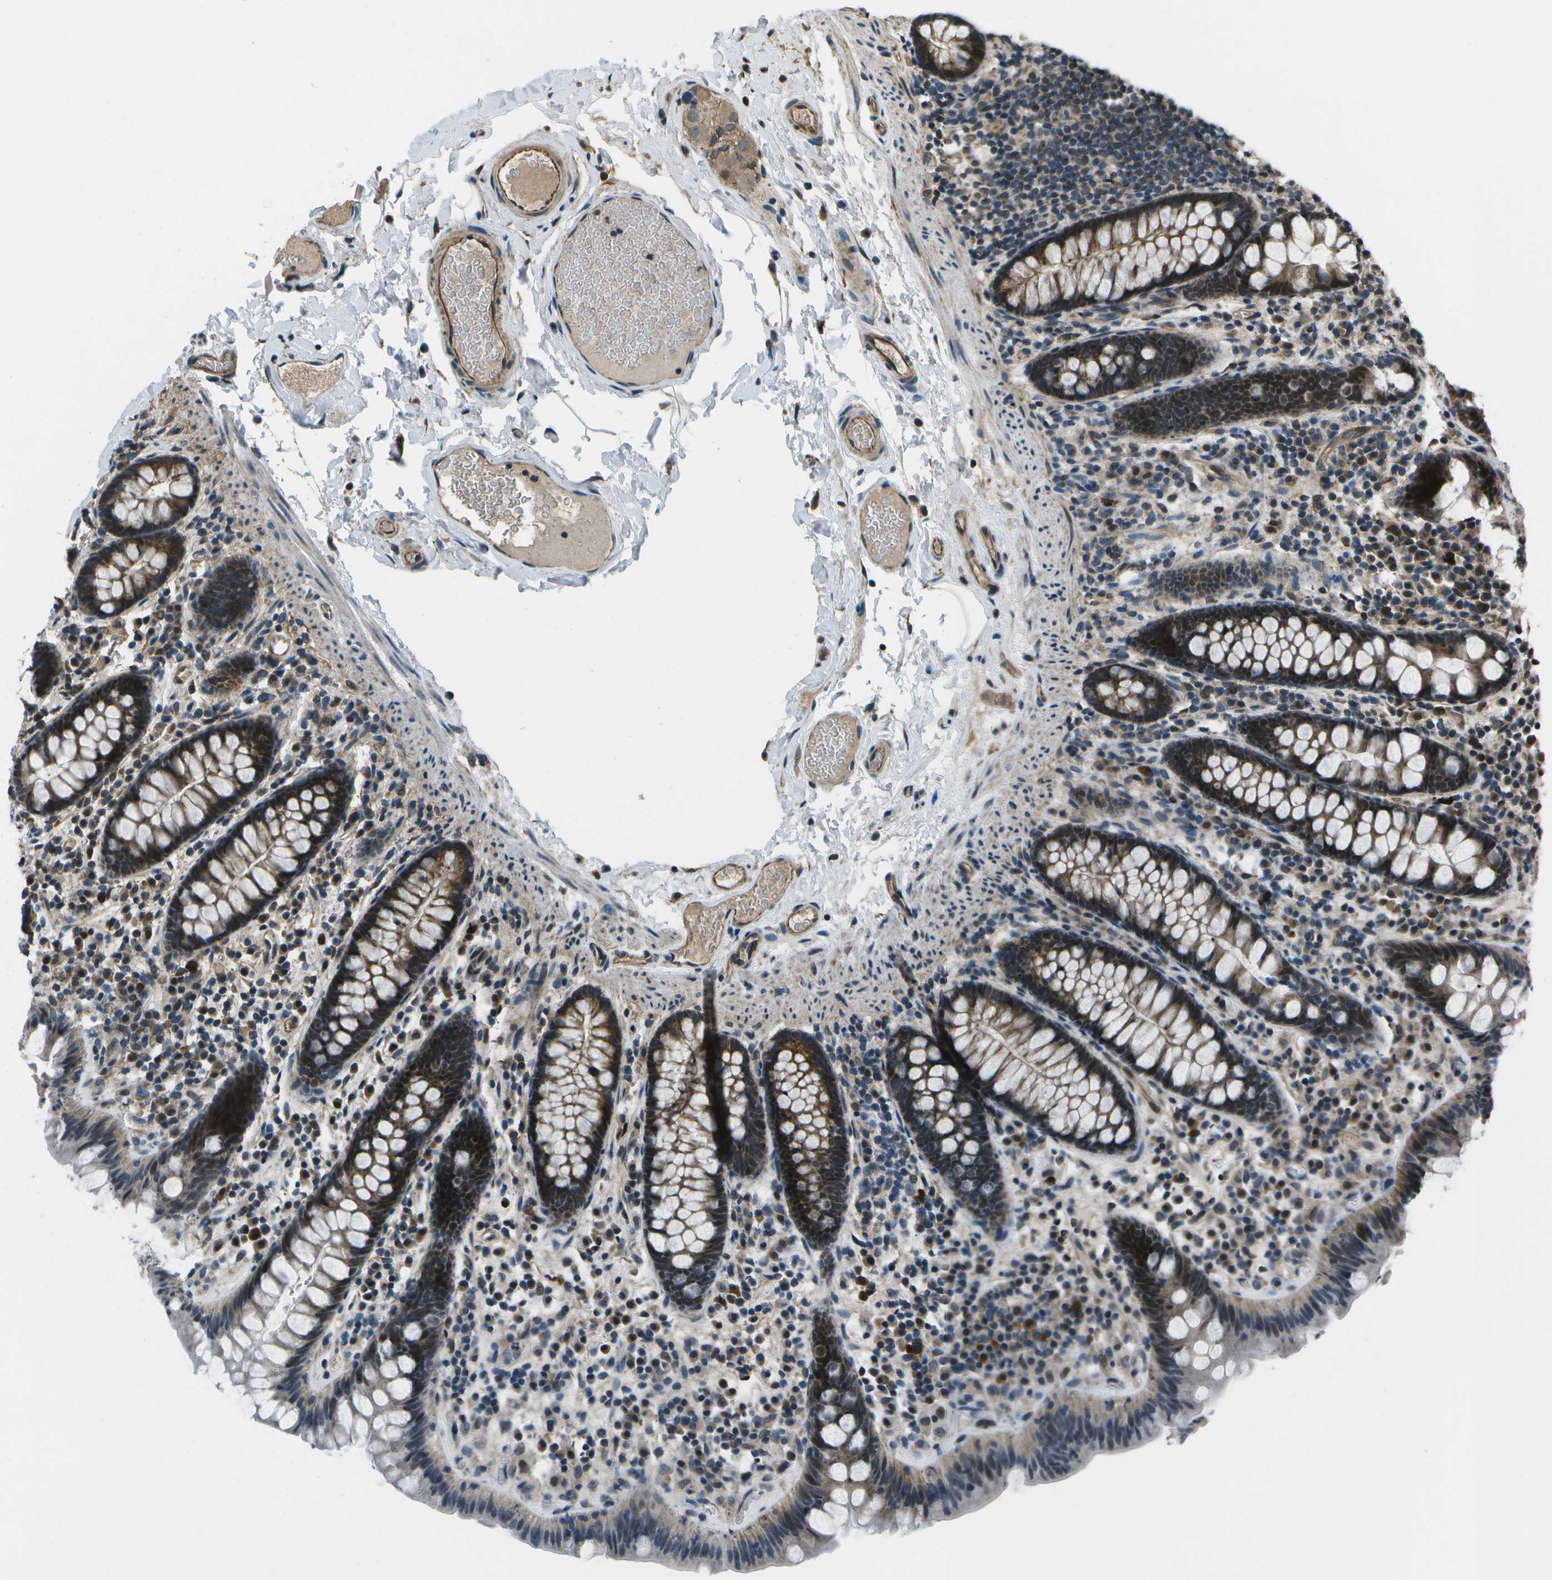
{"staining": {"intensity": "moderate", "quantity": ">75%", "location": "cytoplasmic/membranous"}, "tissue": "colon", "cell_type": "Endothelial cells", "image_type": "normal", "snomed": [{"axis": "morphology", "description": "Normal tissue, NOS"}, {"axis": "topography", "description": "Colon"}], "caption": "DAB (3,3'-diaminobenzidine) immunohistochemical staining of unremarkable colon demonstrates moderate cytoplasmic/membranous protein positivity in approximately >75% of endothelial cells.", "gene": "EIF2AK1", "patient": {"sex": "female", "age": 80}}